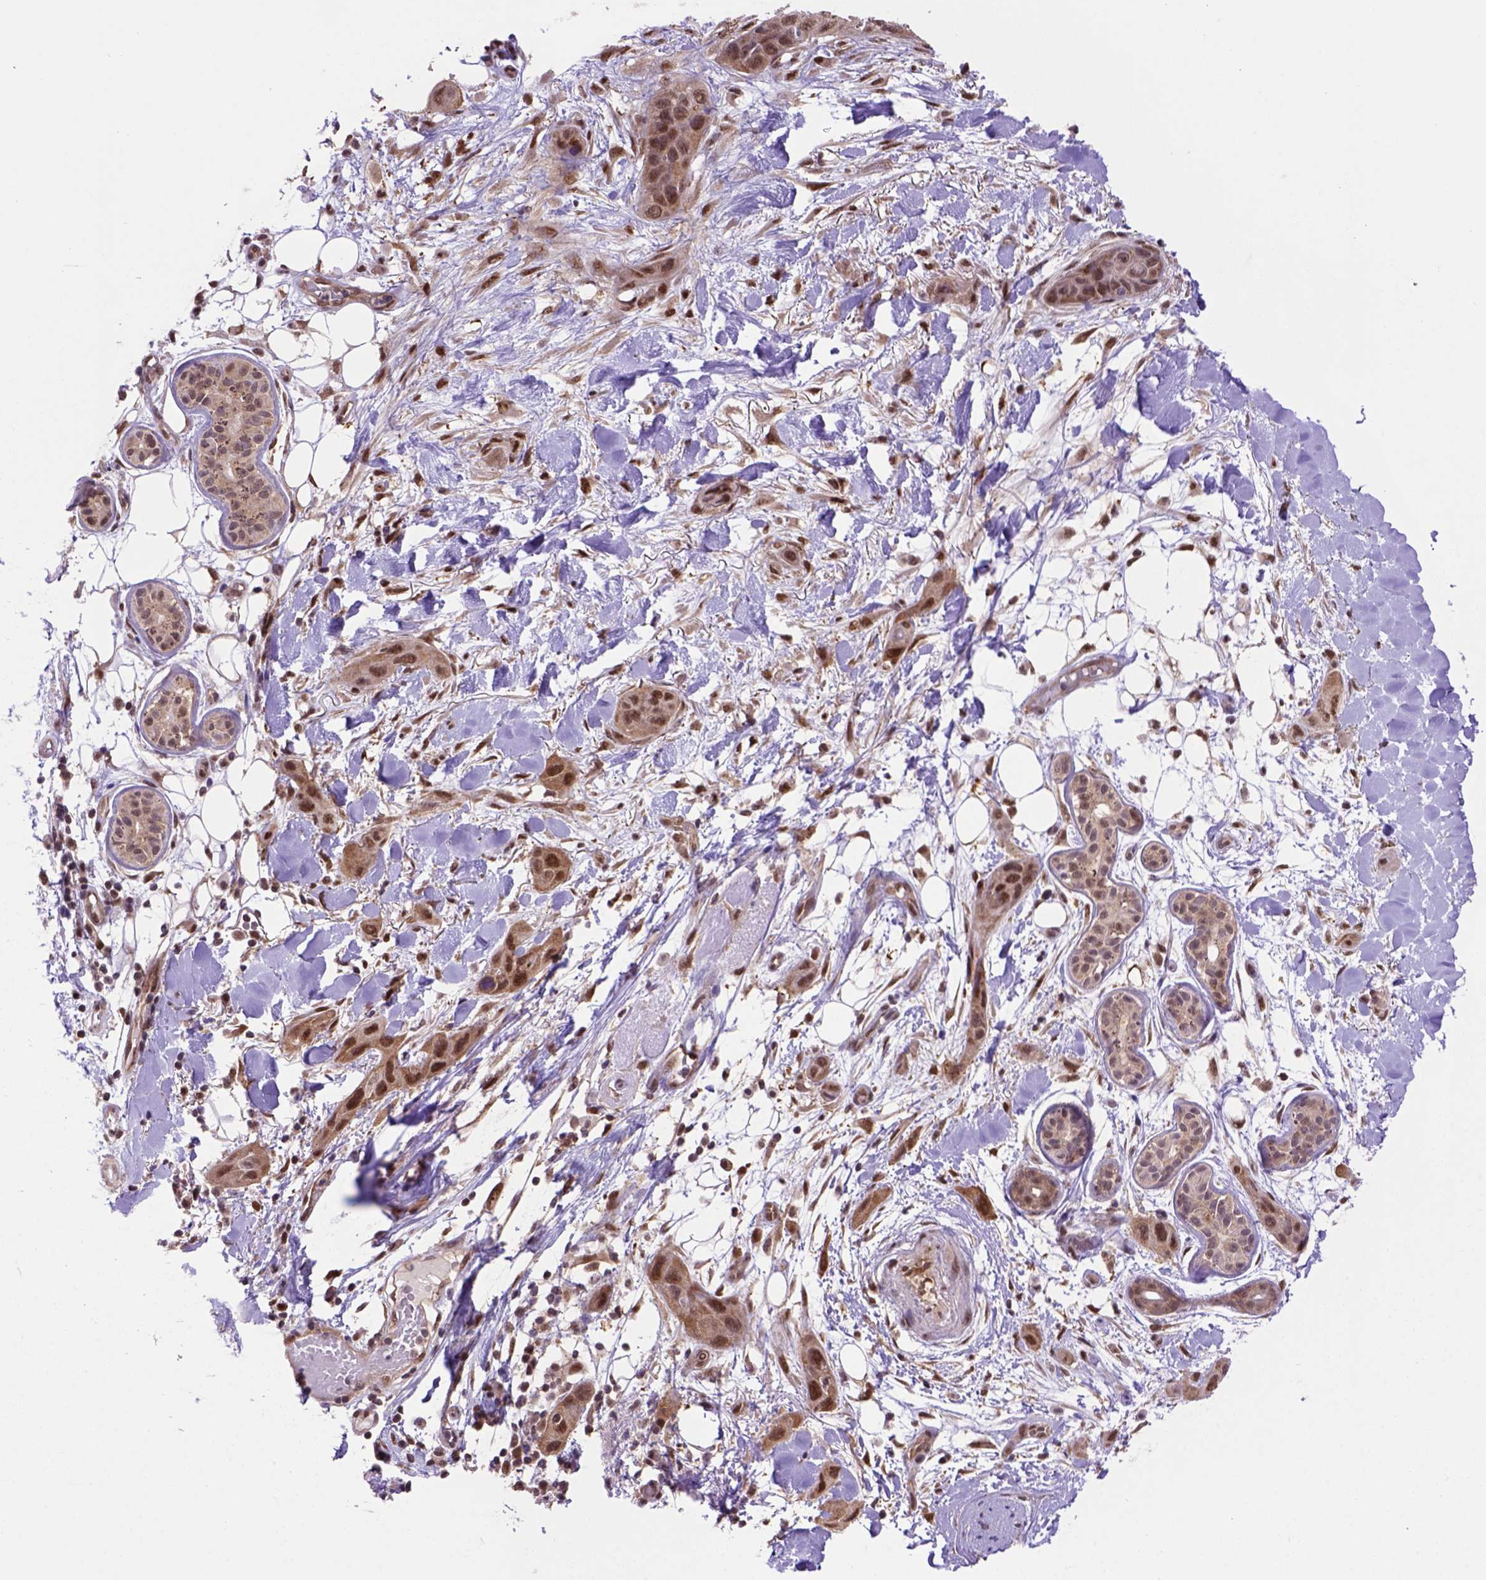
{"staining": {"intensity": "strong", "quantity": ">75%", "location": "nuclear"}, "tissue": "skin cancer", "cell_type": "Tumor cells", "image_type": "cancer", "snomed": [{"axis": "morphology", "description": "Squamous cell carcinoma, NOS"}, {"axis": "topography", "description": "Skin"}], "caption": "A micrograph of squamous cell carcinoma (skin) stained for a protein demonstrates strong nuclear brown staining in tumor cells. The staining is performed using DAB (3,3'-diaminobenzidine) brown chromogen to label protein expression. The nuclei are counter-stained blue using hematoxylin.", "gene": "PSMC2", "patient": {"sex": "male", "age": 79}}